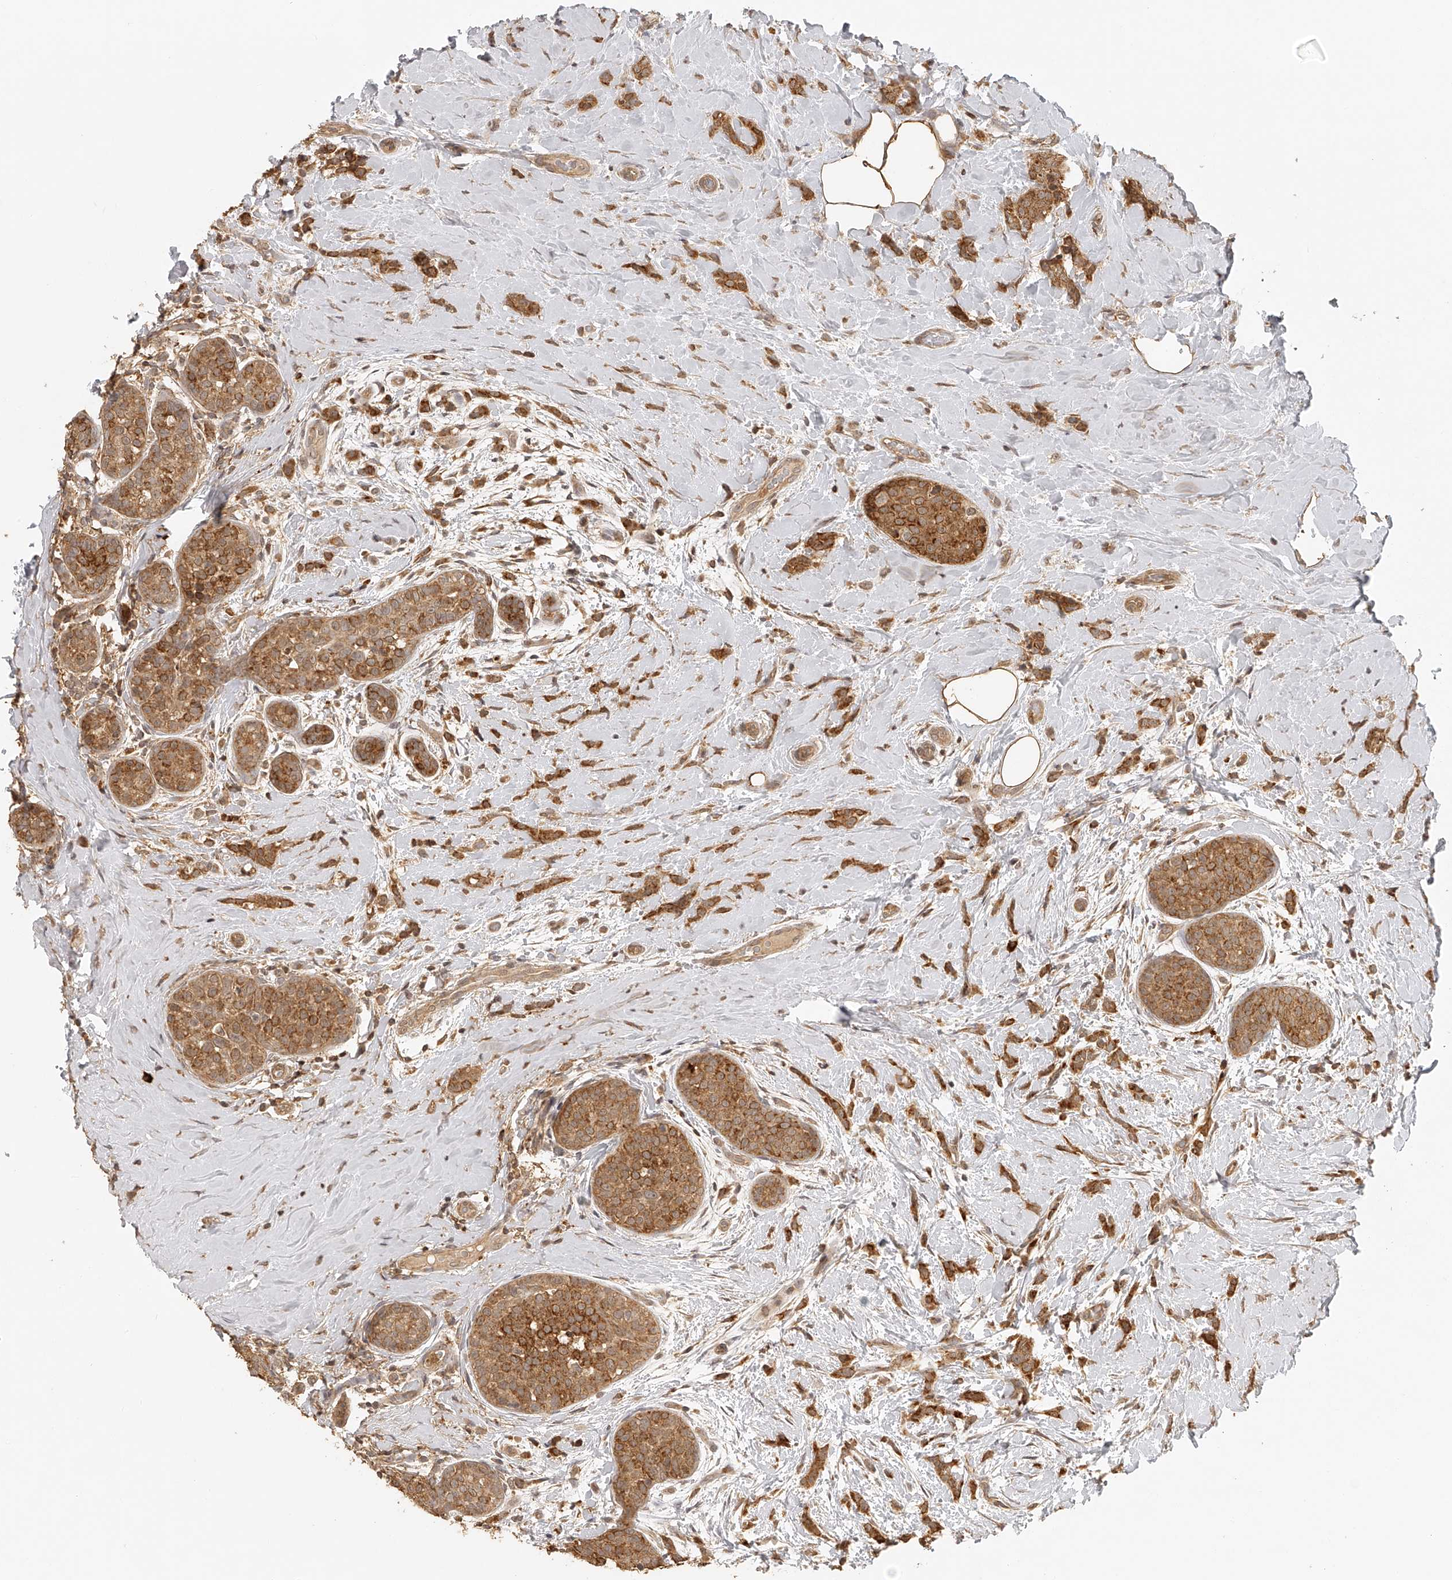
{"staining": {"intensity": "moderate", "quantity": ">75%", "location": "cytoplasmic/membranous"}, "tissue": "breast cancer", "cell_type": "Tumor cells", "image_type": "cancer", "snomed": [{"axis": "morphology", "description": "Lobular carcinoma, in situ"}, {"axis": "morphology", "description": "Lobular carcinoma"}, {"axis": "topography", "description": "Breast"}], "caption": "There is medium levels of moderate cytoplasmic/membranous expression in tumor cells of breast lobular carcinoma in situ, as demonstrated by immunohistochemical staining (brown color).", "gene": "BCL2L11", "patient": {"sex": "female", "age": 41}}